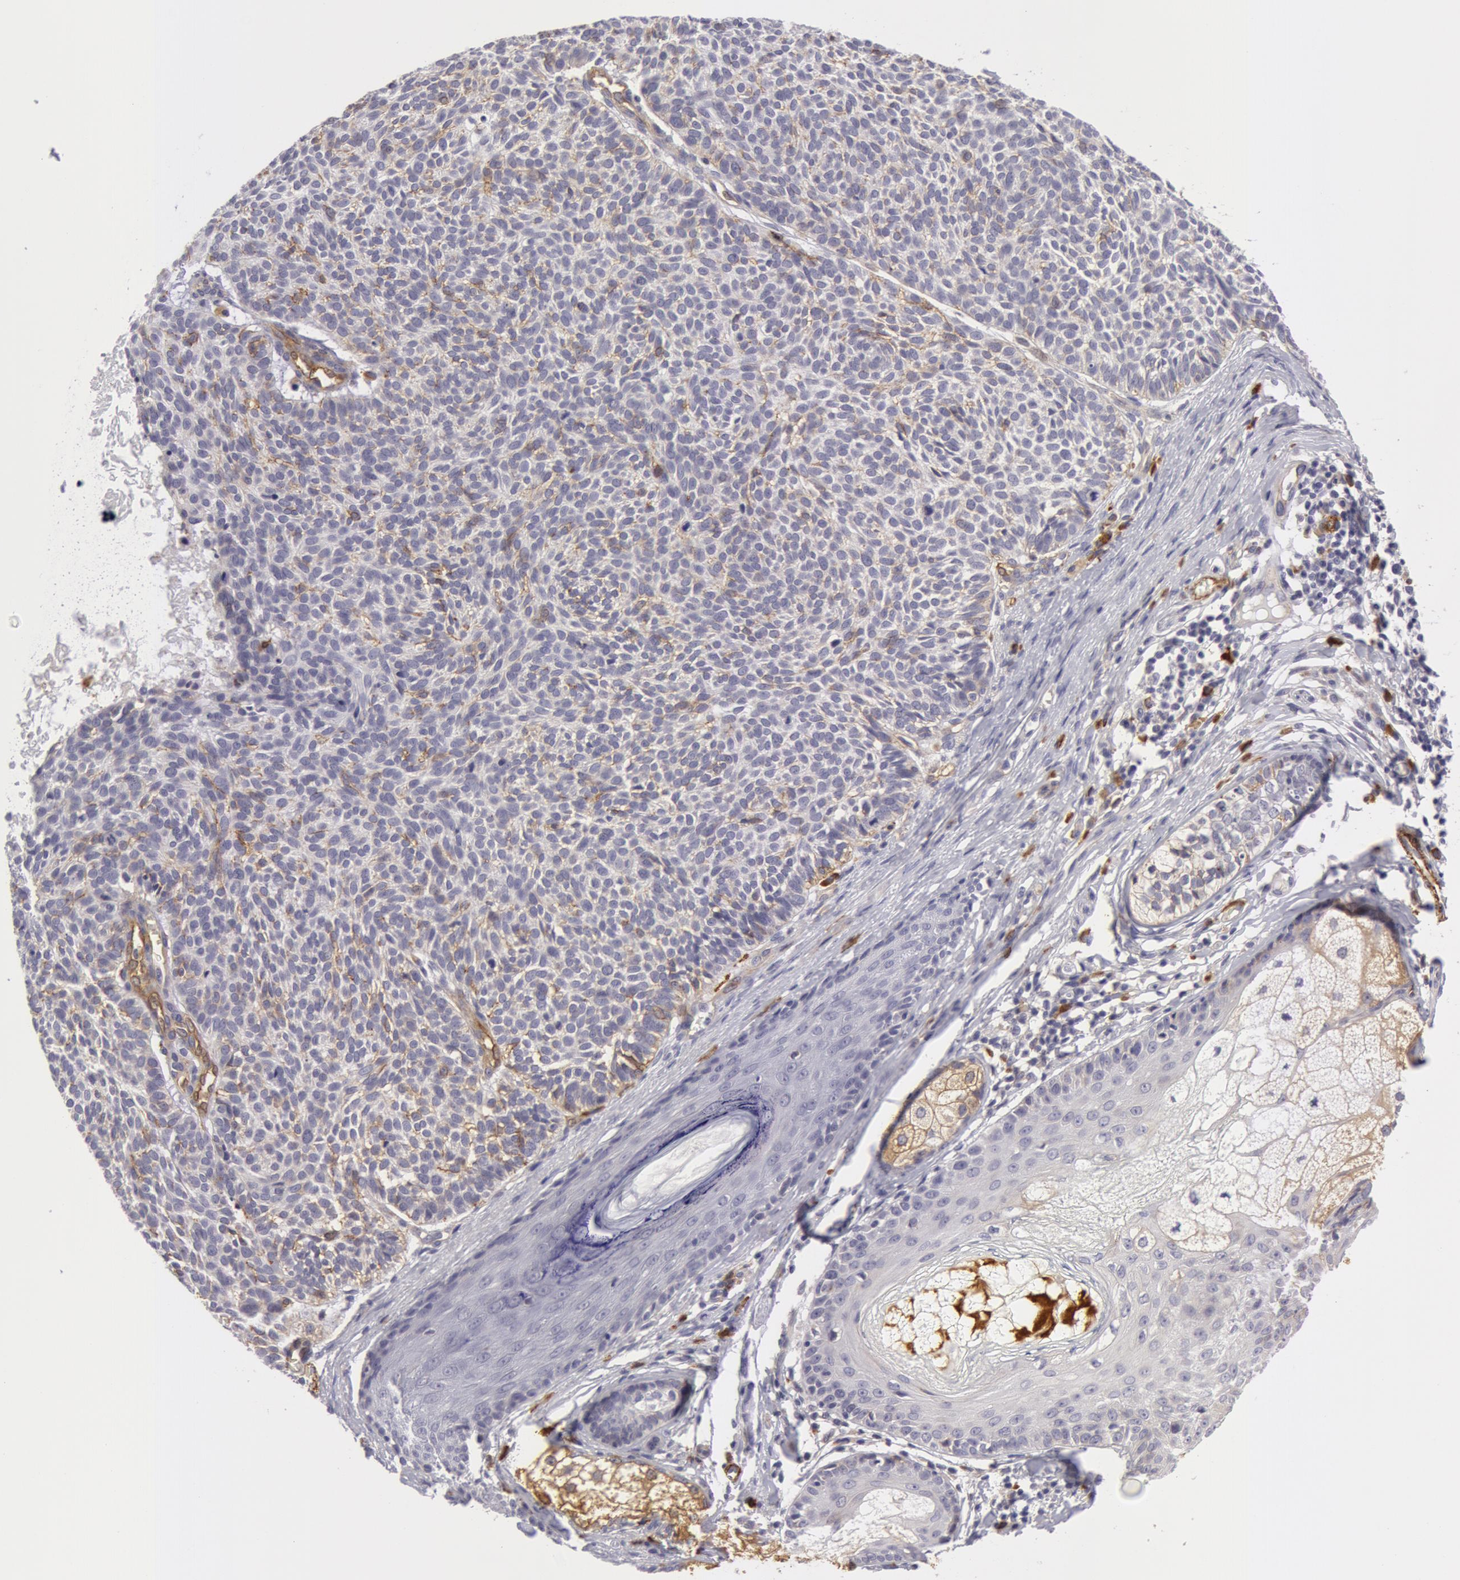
{"staining": {"intensity": "negative", "quantity": "none", "location": "none"}, "tissue": "skin cancer", "cell_type": "Tumor cells", "image_type": "cancer", "snomed": [{"axis": "morphology", "description": "Basal cell carcinoma"}, {"axis": "topography", "description": "Skin"}], "caption": "DAB immunohistochemical staining of human skin cancer shows no significant expression in tumor cells.", "gene": "IL23A", "patient": {"sex": "male", "age": 63}}